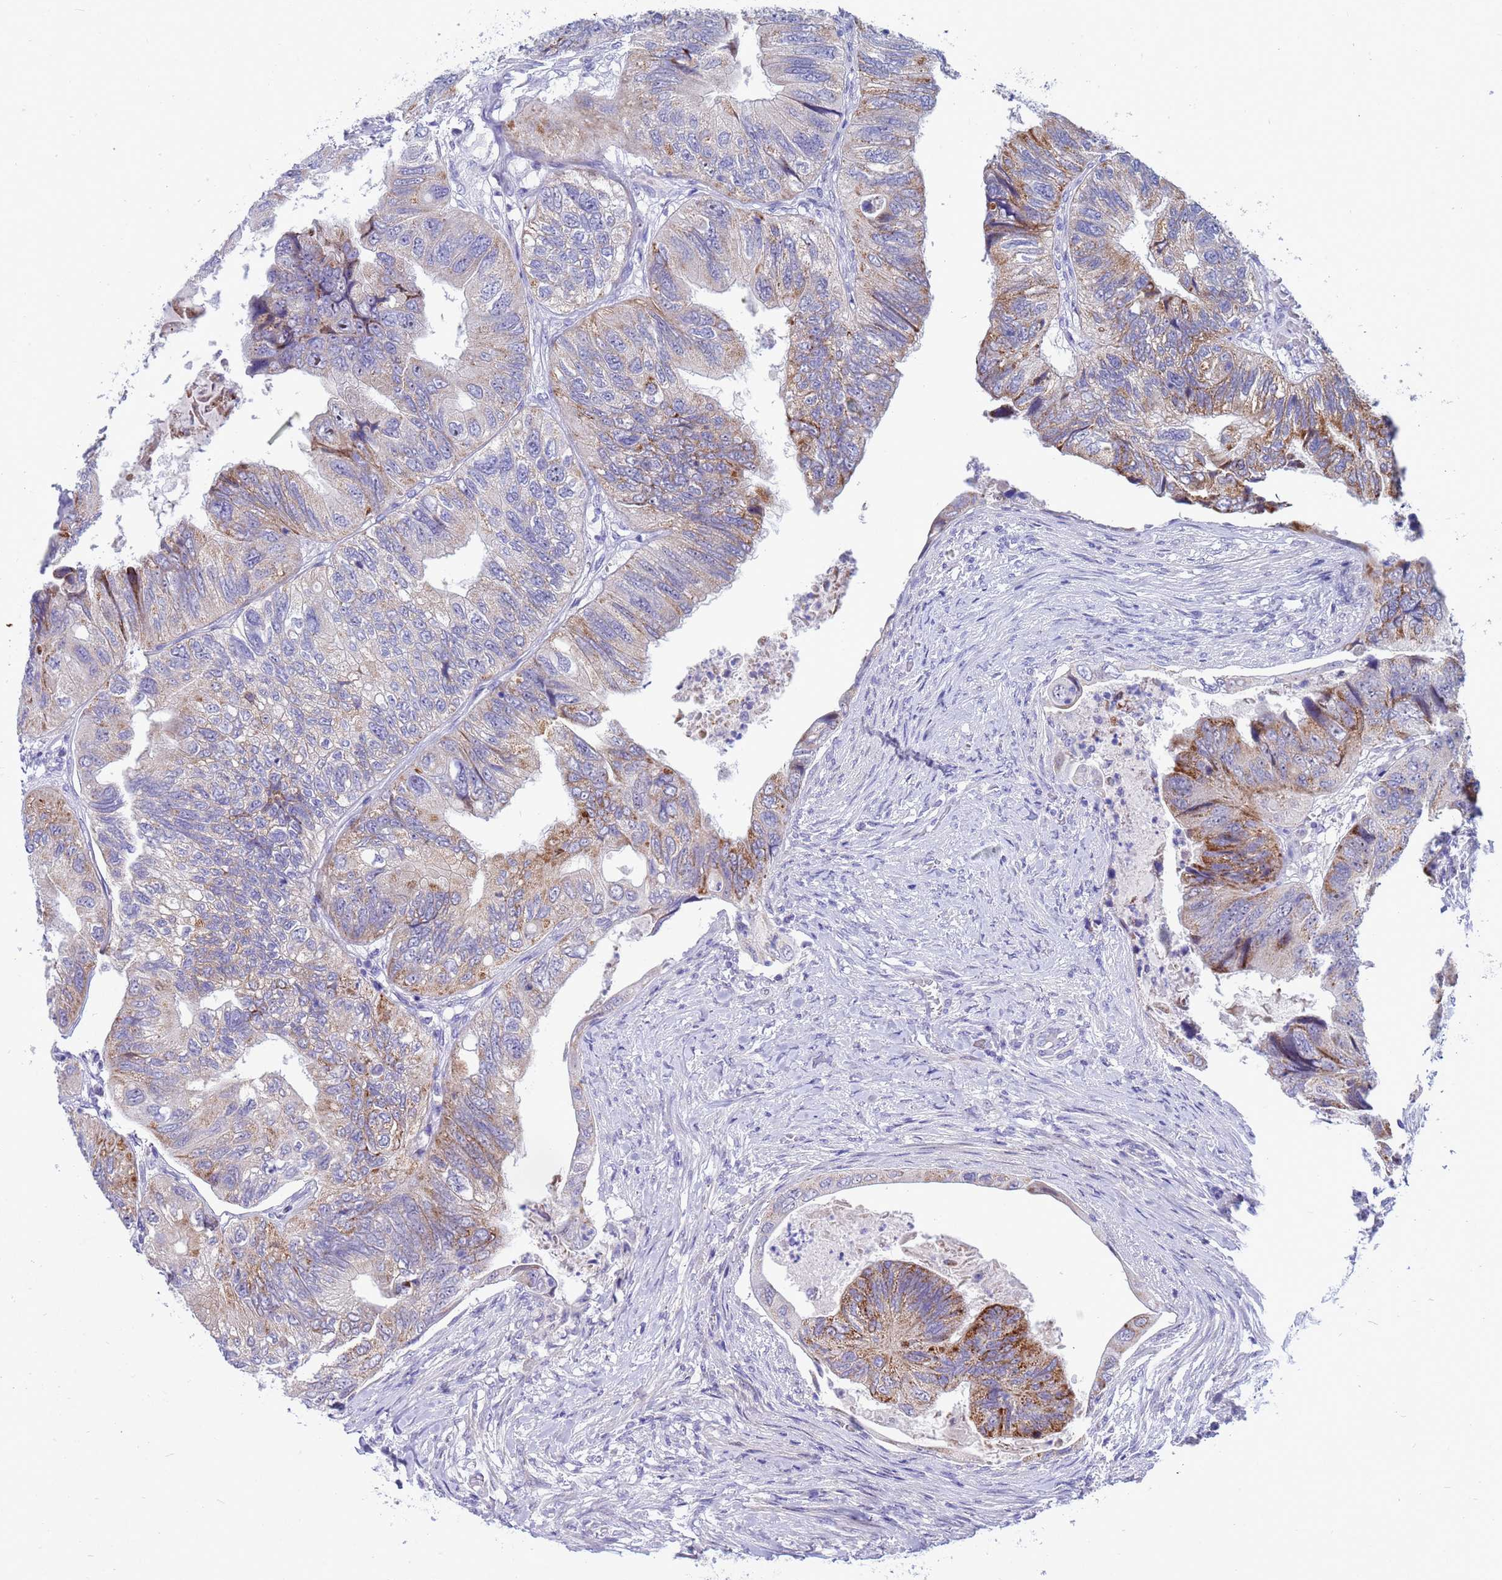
{"staining": {"intensity": "moderate", "quantity": "25%-75%", "location": "cytoplasmic/membranous"}, "tissue": "colorectal cancer", "cell_type": "Tumor cells", "image_type": "cancer", "snomed": [{"axis": "morphology", "description": "Adenocarcinoma, NOS"}, {"axis": "topography", "description": "Rectum"}], "caption": "Moderate cytoplasmic/membranous positivity is identified in about 25%-75% of tumor cells in colorectal cancer. (brown staining indicates protein expression, while blue staining denotes nuclei).", "gene": "LRATD1", "patient": {"sex": "male", "age": 63}}